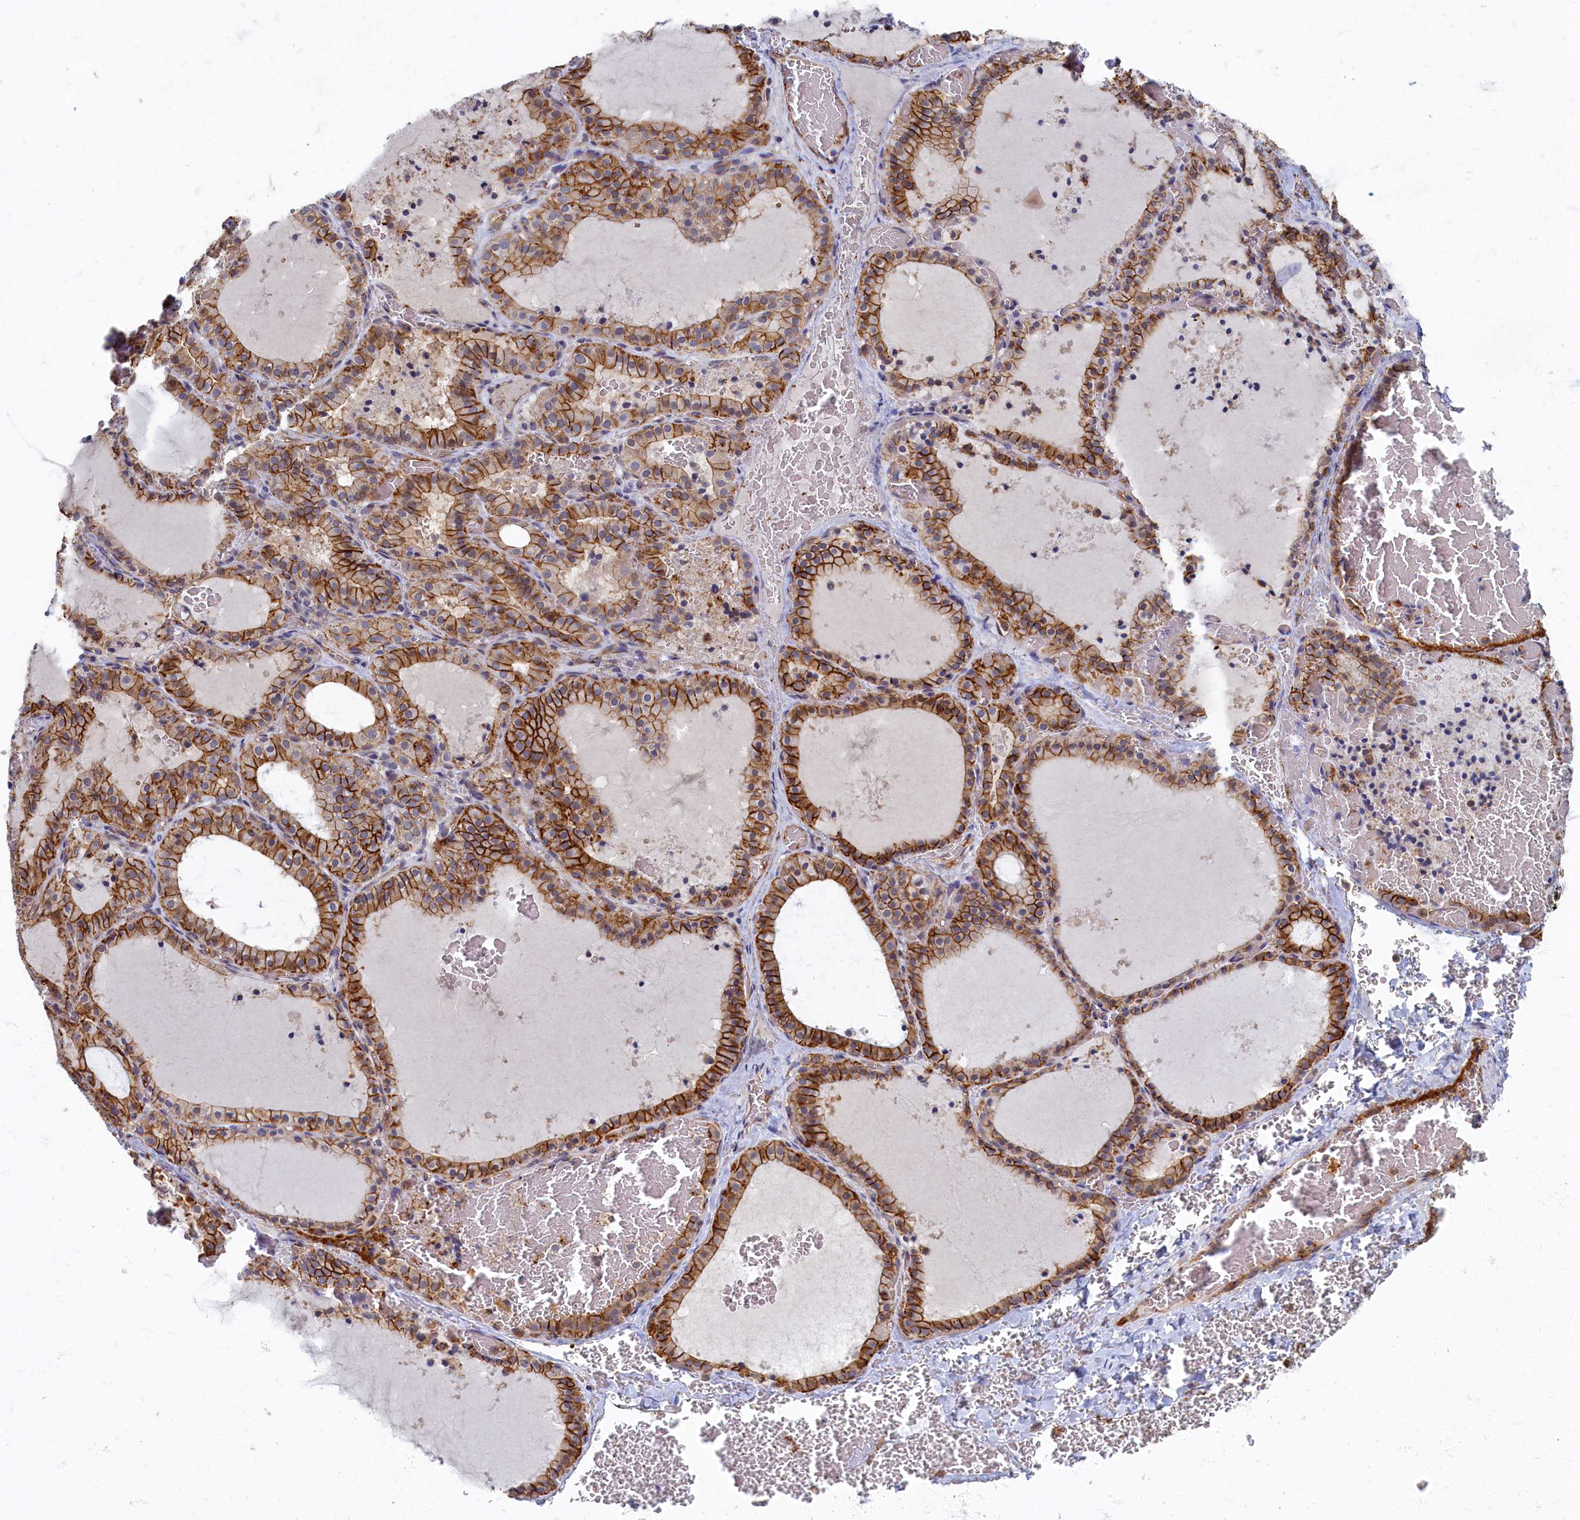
{"staining": {"intensity": "moderate", "quantity": "25%-75%", "location": "cytoplasmic/membranous"}, "tissue": "thyroid gland", "cell_type": "Glandular cells", "image_type": "normal", "snomed": [{"axis": "morphology", "description": "Normal tissue, NOS"}, {"axis": "topography", "description": "Thyroid gland"}], "caption": "IHC staining of benign thyroid gland, which reveals medium levels of moderate cytoplasmic/membranous staining in approximately 25%-75% of glandular cells indicating moderate cytoplasmic/membranous protein staining. The staining was performed using DAB (3,3'-diaminobenzidine) (brown) for protein detection and nuclei were counterstained in hematoxylin (blue).", "gene": "PSMG2", "patient": {"sex": "female", "age": 39}}